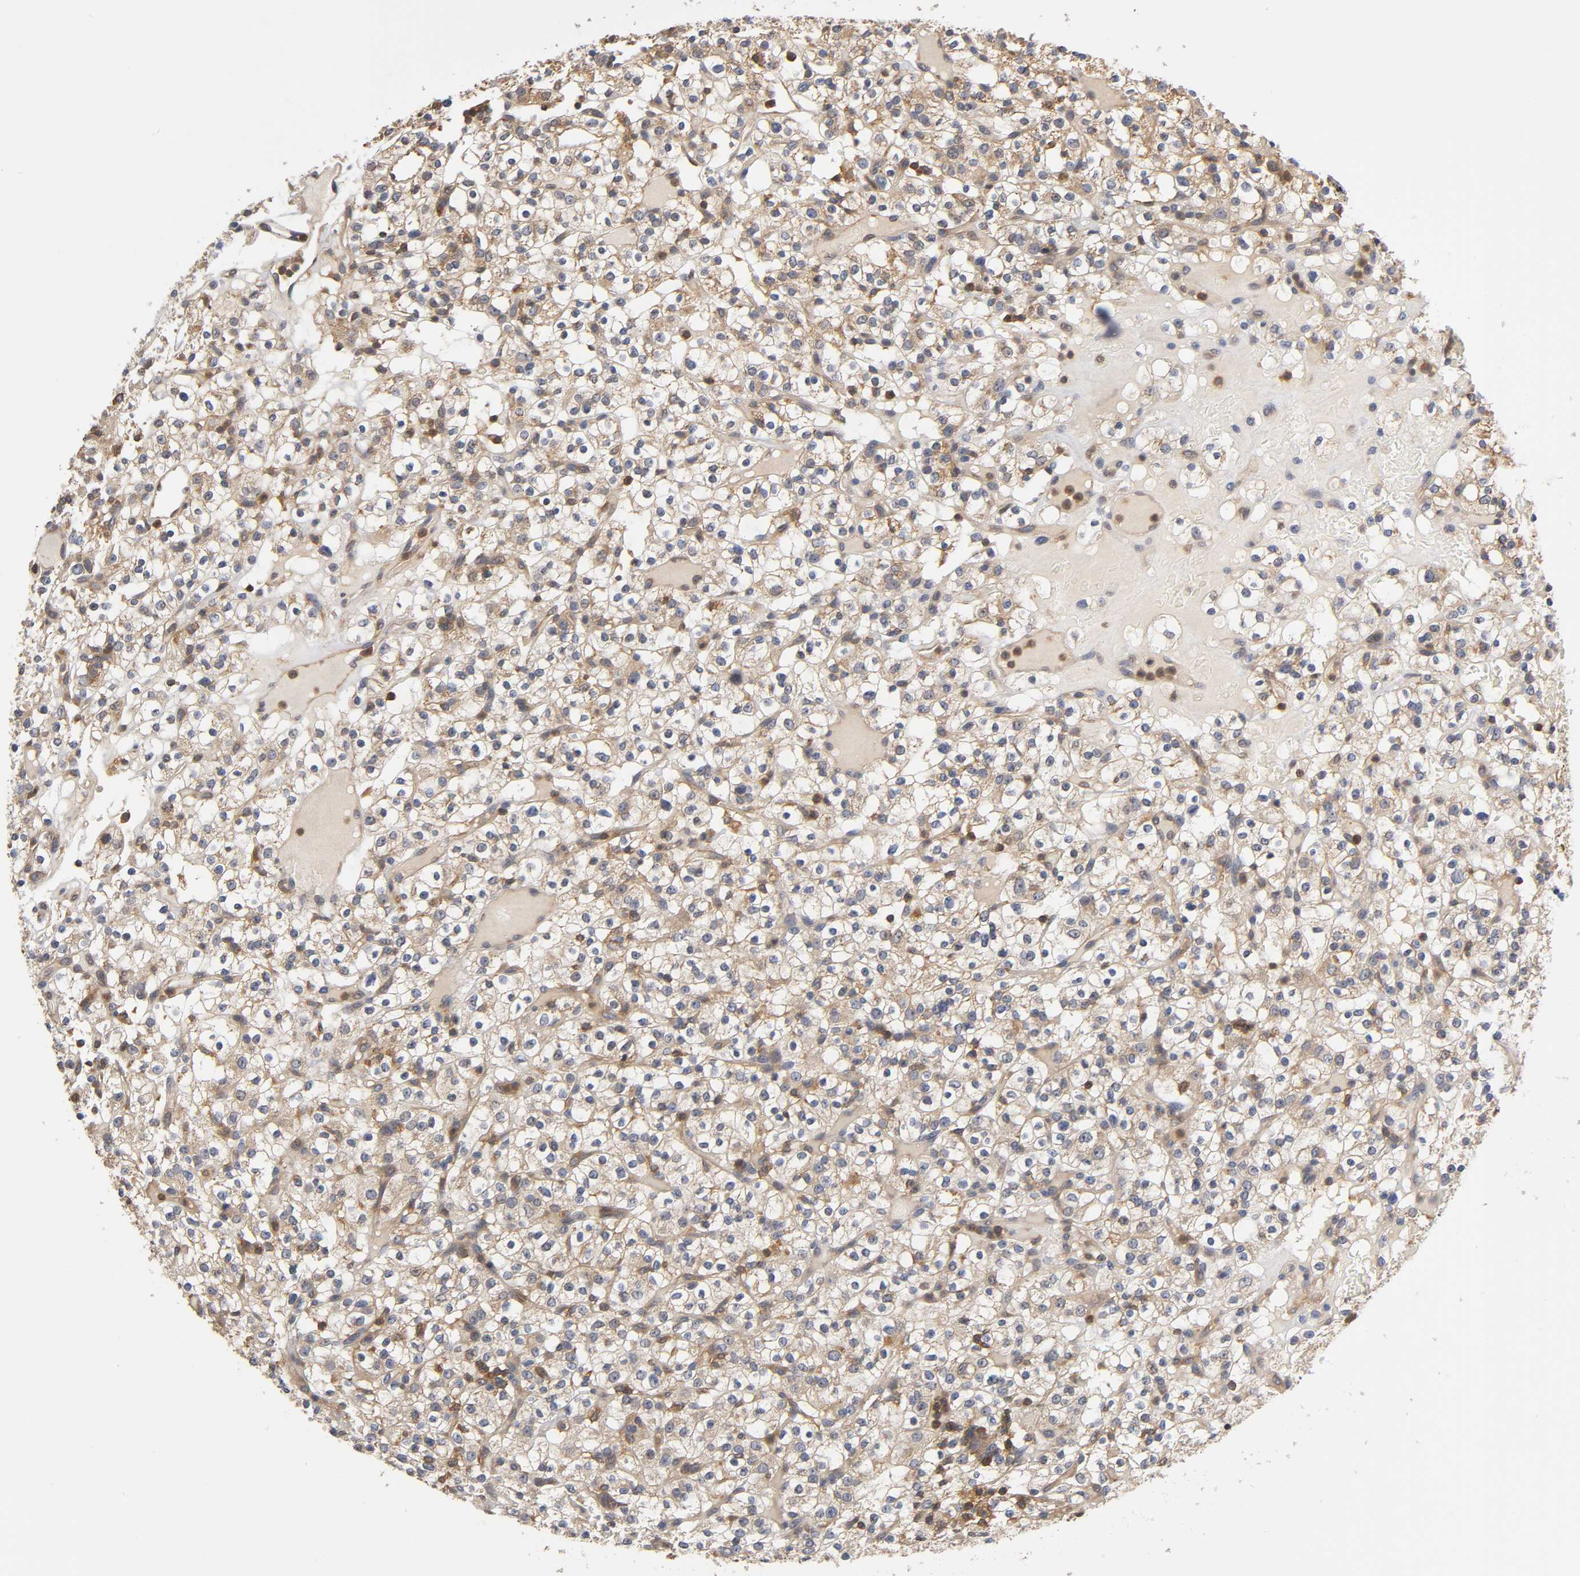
{"staining": {"intensity": "moderate", "quantity": ">75%", "location": "cytoplasmic/membranous"}, "tissue": "renal cancer", "cell_type": "Tumor cells", "image_type": "cancer", "snomed": [{"axis": "morphology", "description": "Normal tissue, NOS"}, {"axis": "morphology", "description": "Adenocarcinoma, NOS"}, {"axis": "topography", "description": "Kidney"}], "caption": "Protein staining of renal adenocarcinoma tissue reveals moderate cytoplasmic/membranous staining in about >75% of tumor cells.", "gene": "ACTR2", "patient": {"sex": "female", "age": 72}}